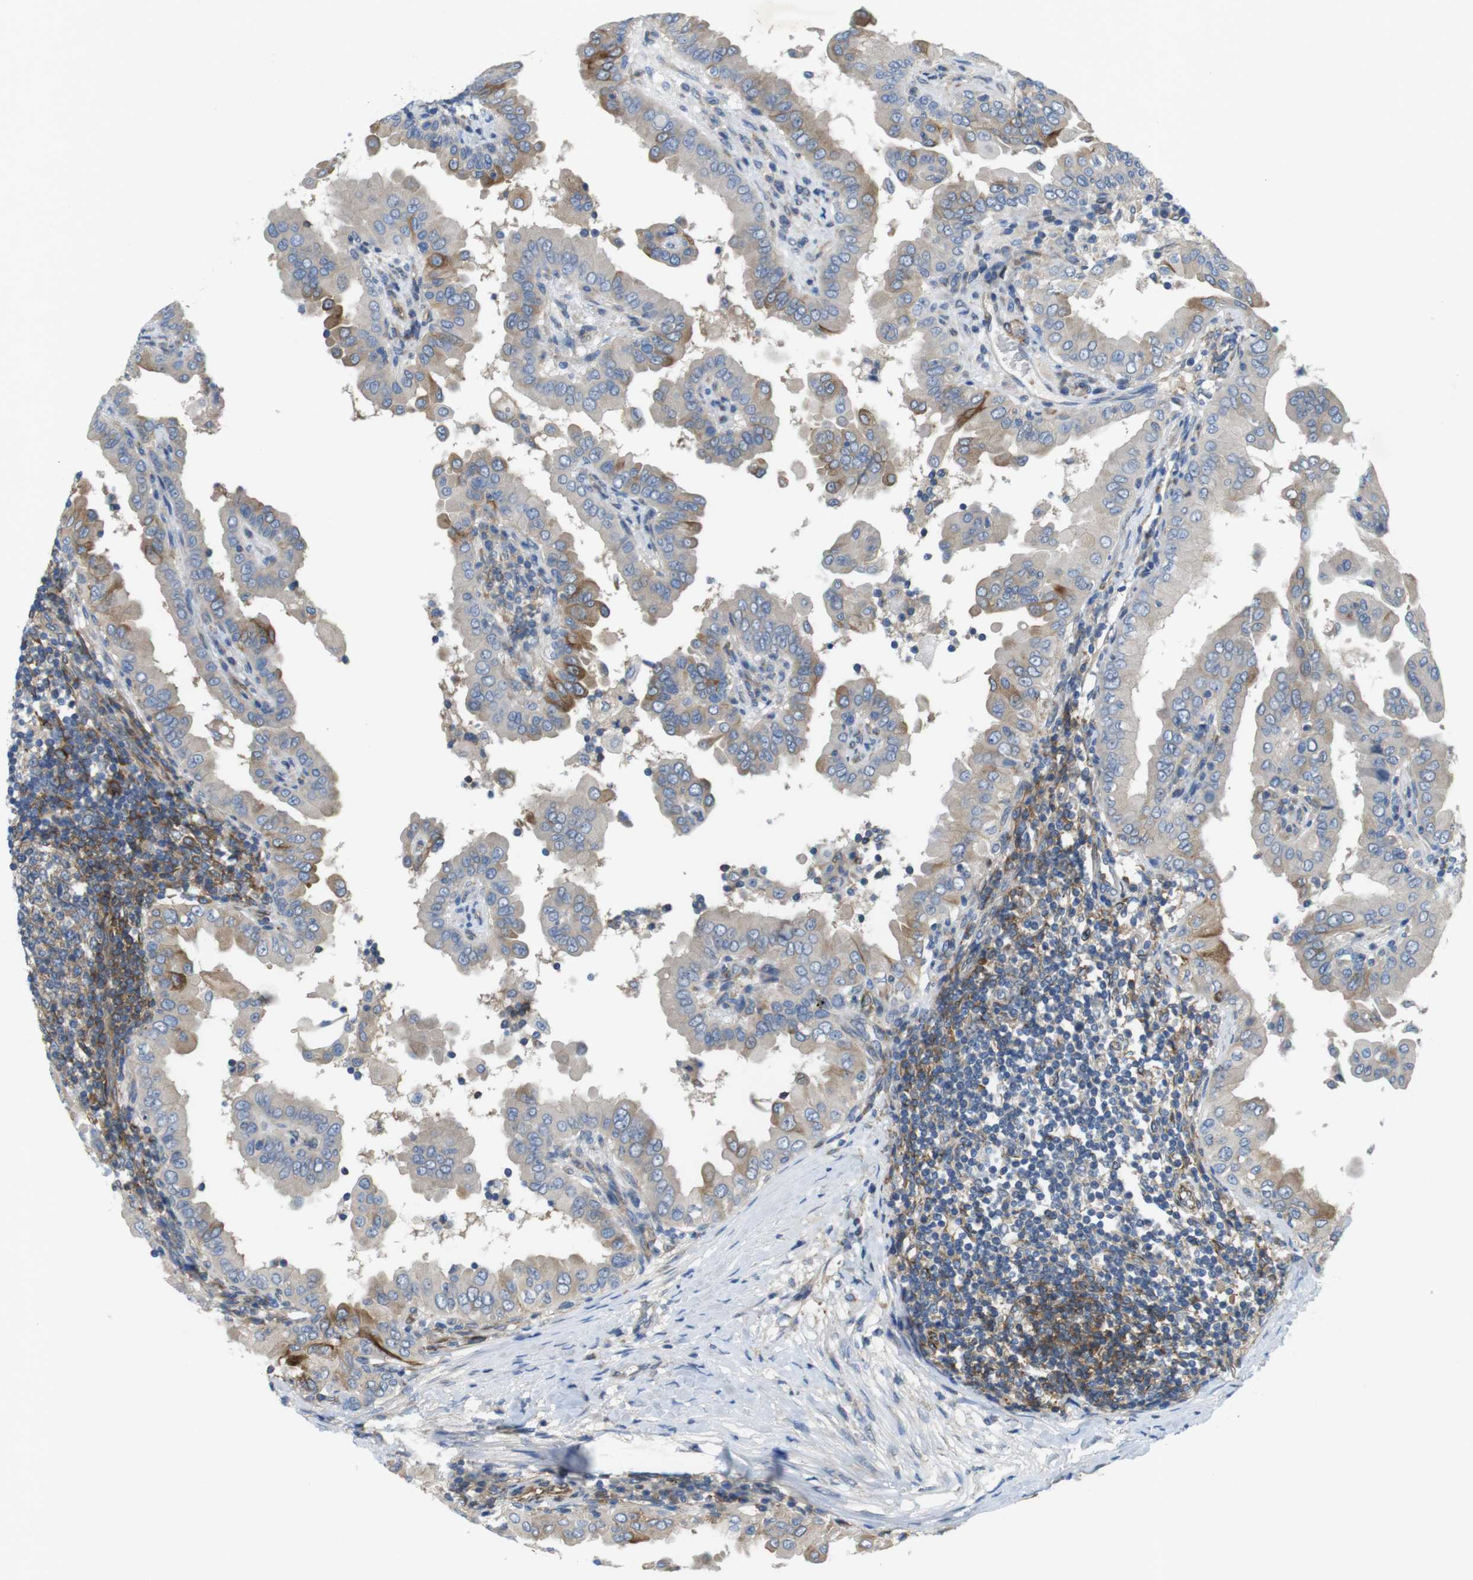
{"staining": {"intensity": "weak", "quantity": "<25%", "location": "cytoplasmic/membranous"}, "tissue": "thyroid cancer", "cell_type": "Tumor cells", "image_type": "cancer", "snomed": [{"axis": "morphology", "description": "Papillary adenocarcinoma, NOS"}, {"axis": "topography", "description": "Thyroid gland"}], "caption": "The micrograph exhibits no staining of tumor cells in thyroid cancer.", "gene": "DCLK1", "patient": {"sex": "male", "age": 33}}